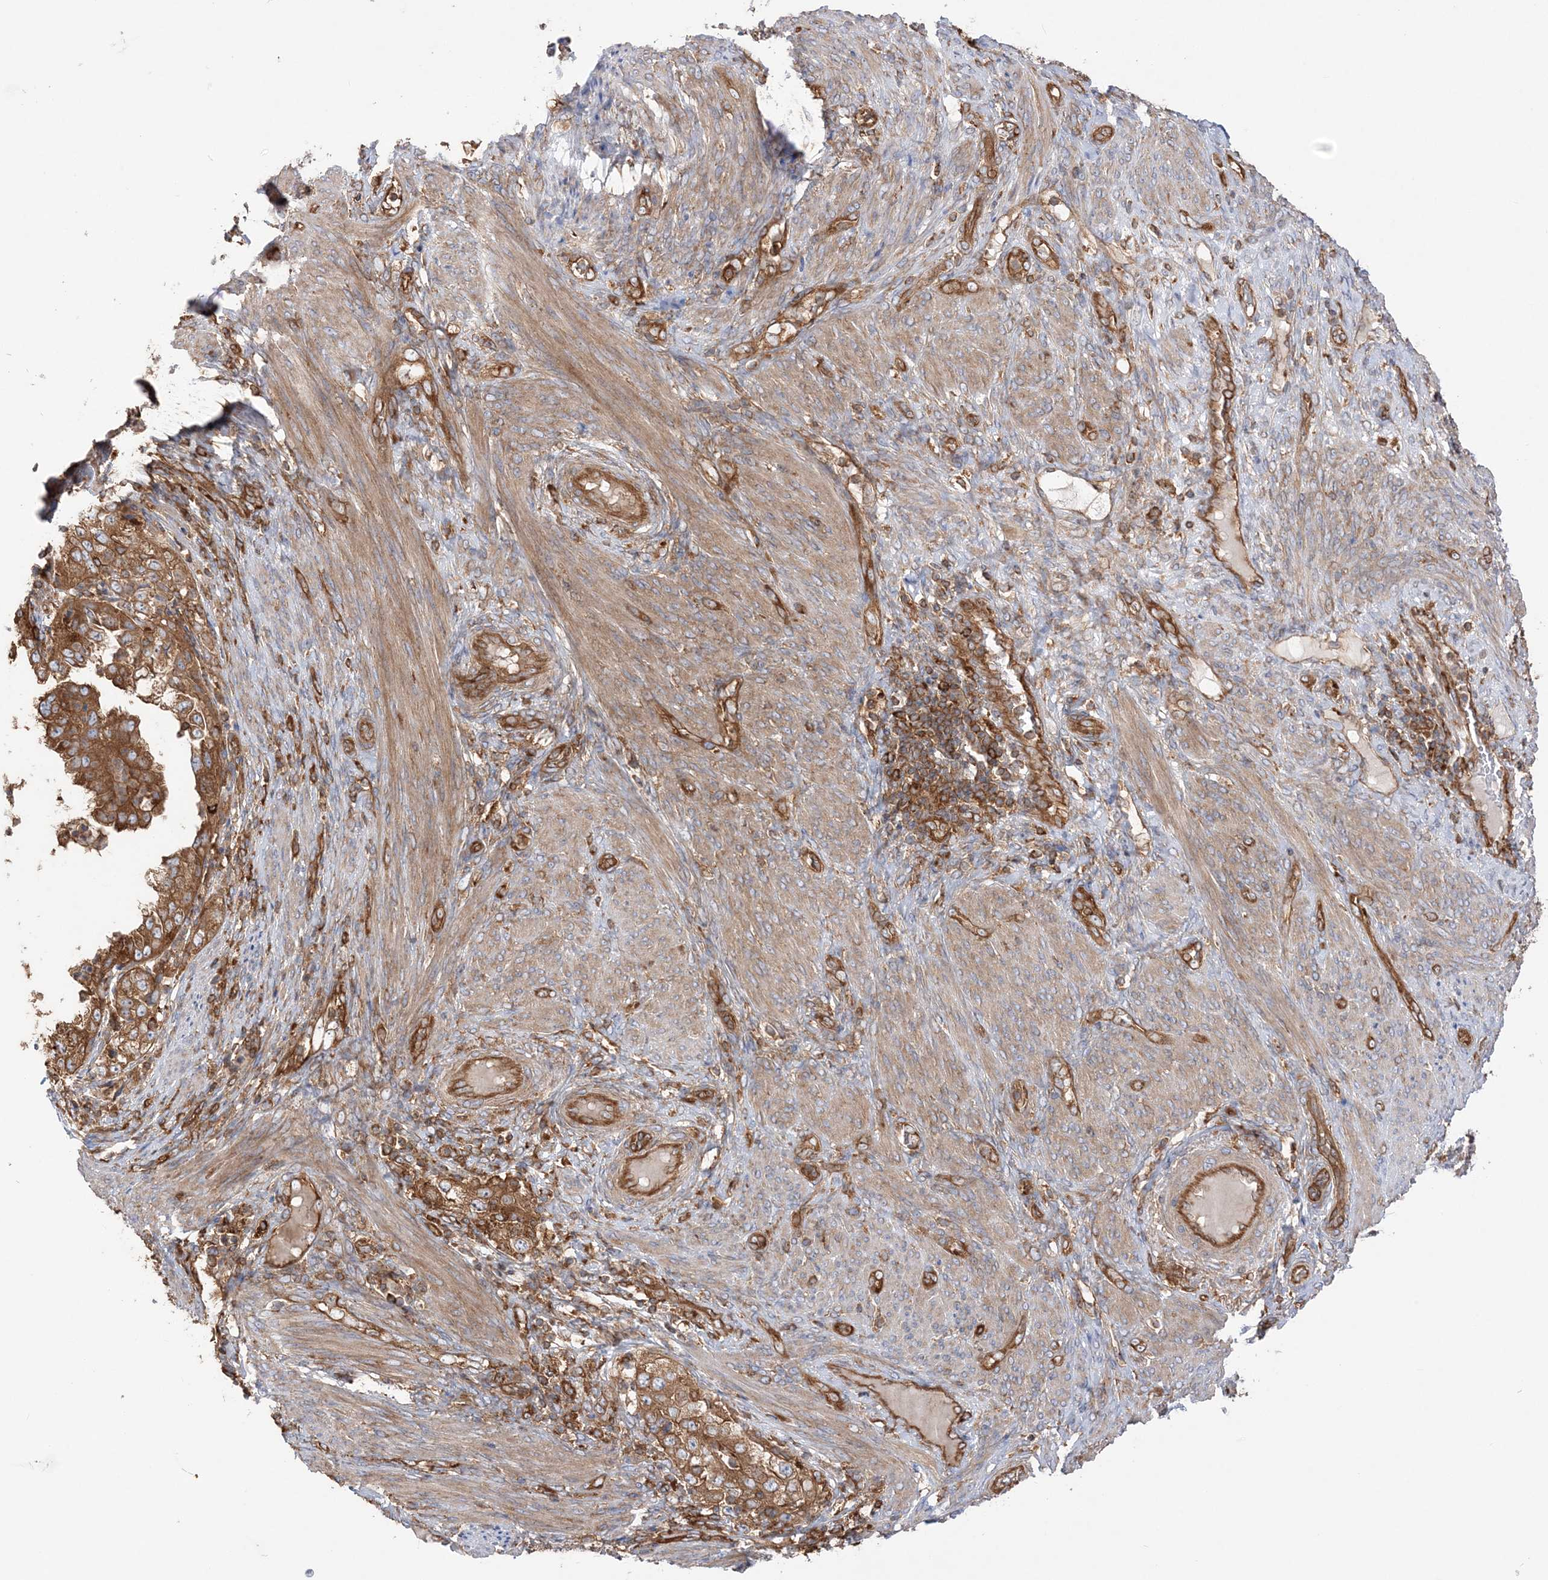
{"staining": {"intensity": "moderate", "quantity": ">75%", "location": "cytoplasmic/membranous"}, "tissue": "endometrial cancer", "cell_type": "Tumor cells", "image_type": "cancer", "snomed": [{"axis": "morphology", "description": "Adenocarcinoma, NOS"}, {"axis": "topography", "description": "Endometrium"}], "caption": "Protein expression analysis of human endometrial cancer reveals moderate cytoplasmic/membranous expression in about >75% of tumor cells.", "gene": "TBC1D5", "patient": {"sex": "female", "age": 85}}